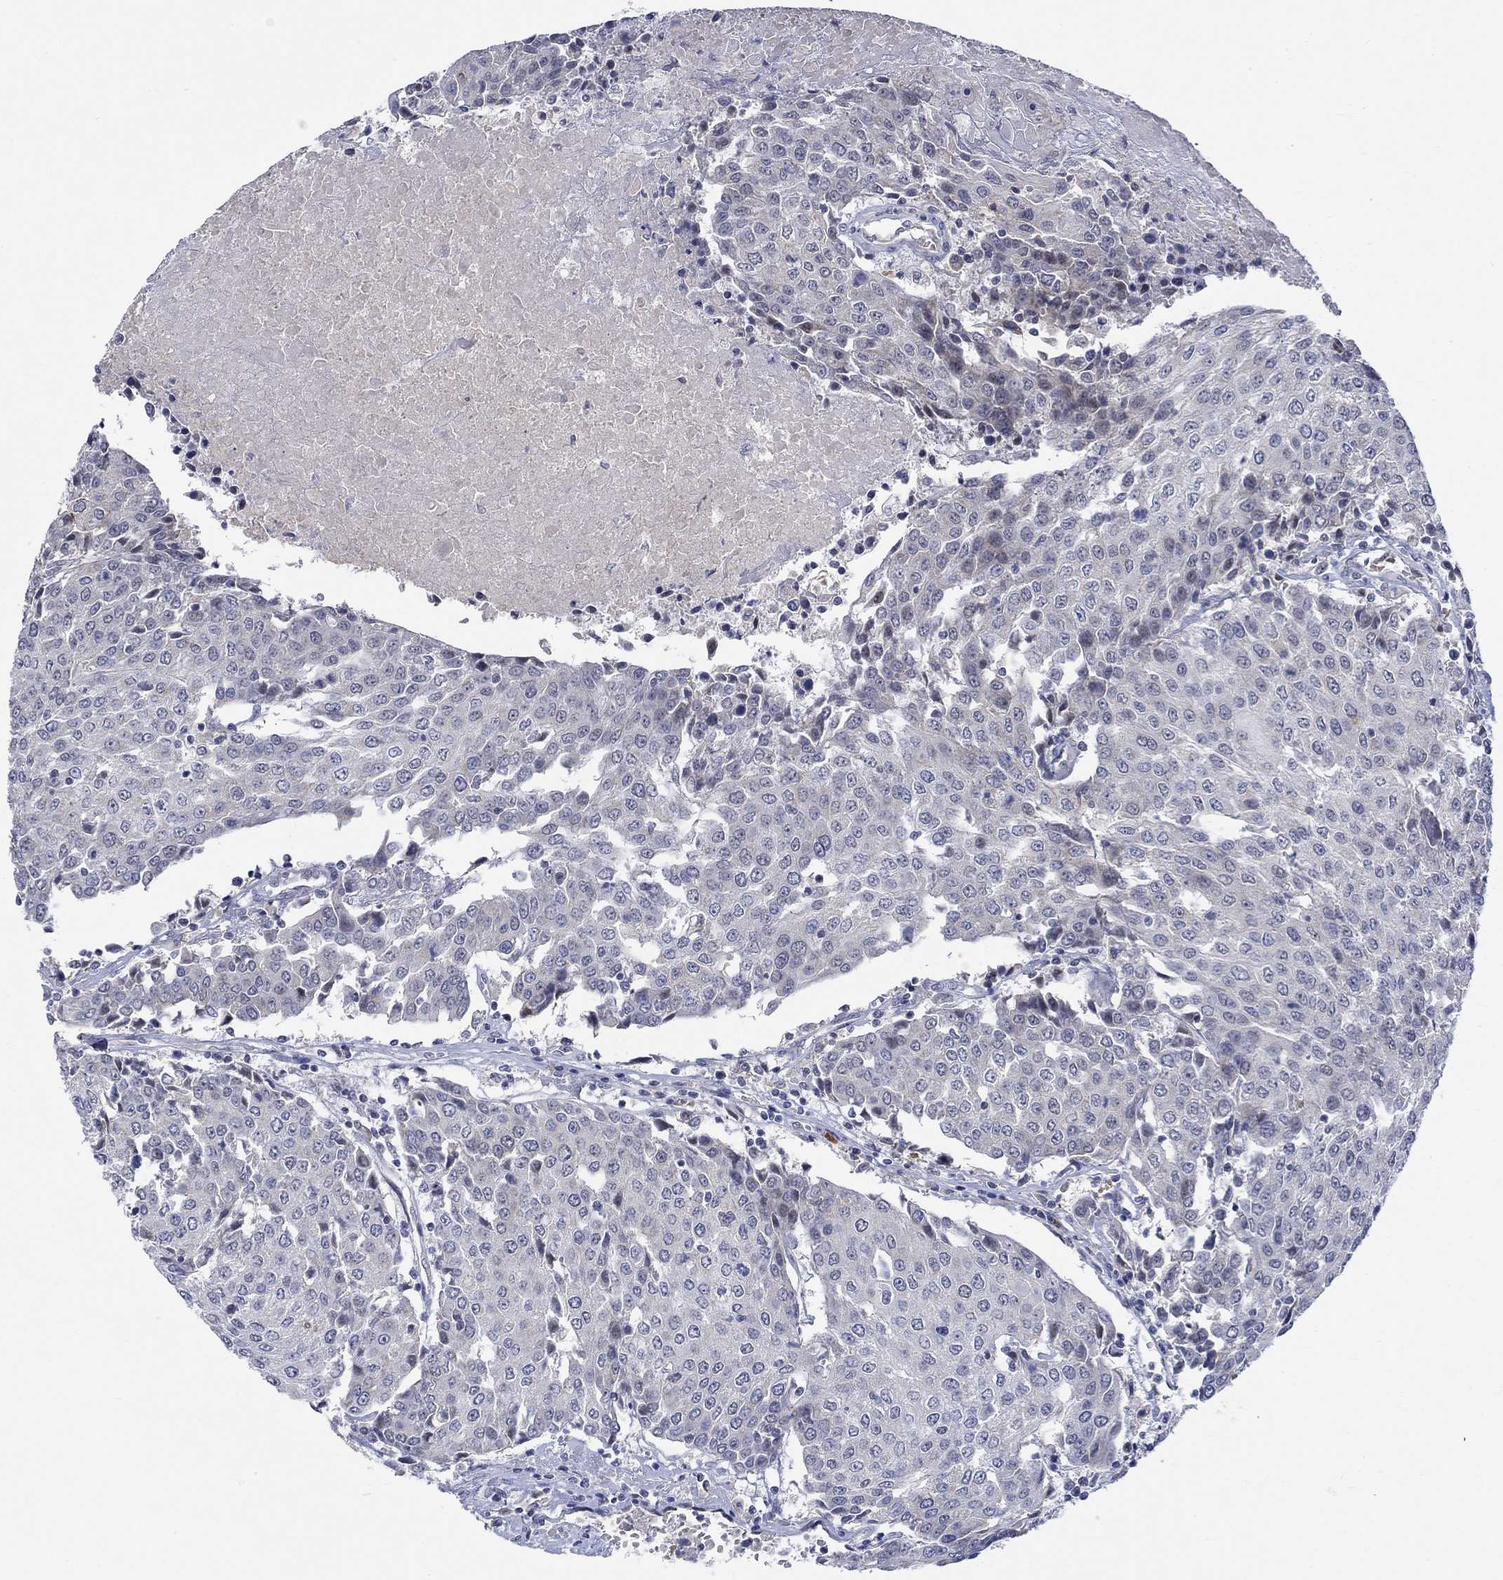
{"staining": {"intensity": "negative", "quantity": "none", "location": "none"}, "tissue": "urothelial cancer", "cell_type": "Tumor cells", "image_type": "cancer", "snomed": [{"axis": "morphology", "description": "Urothelial carcinoma, High grade"}, {"axis": "topography", "description": "Urinary bladder"}], "caption": "Urothelial cancer was stained to show a protein in brown. There is no significant expression in tumor cells.", "gene": "WASF1", "patient": {"sex": "female", "age": 85}}